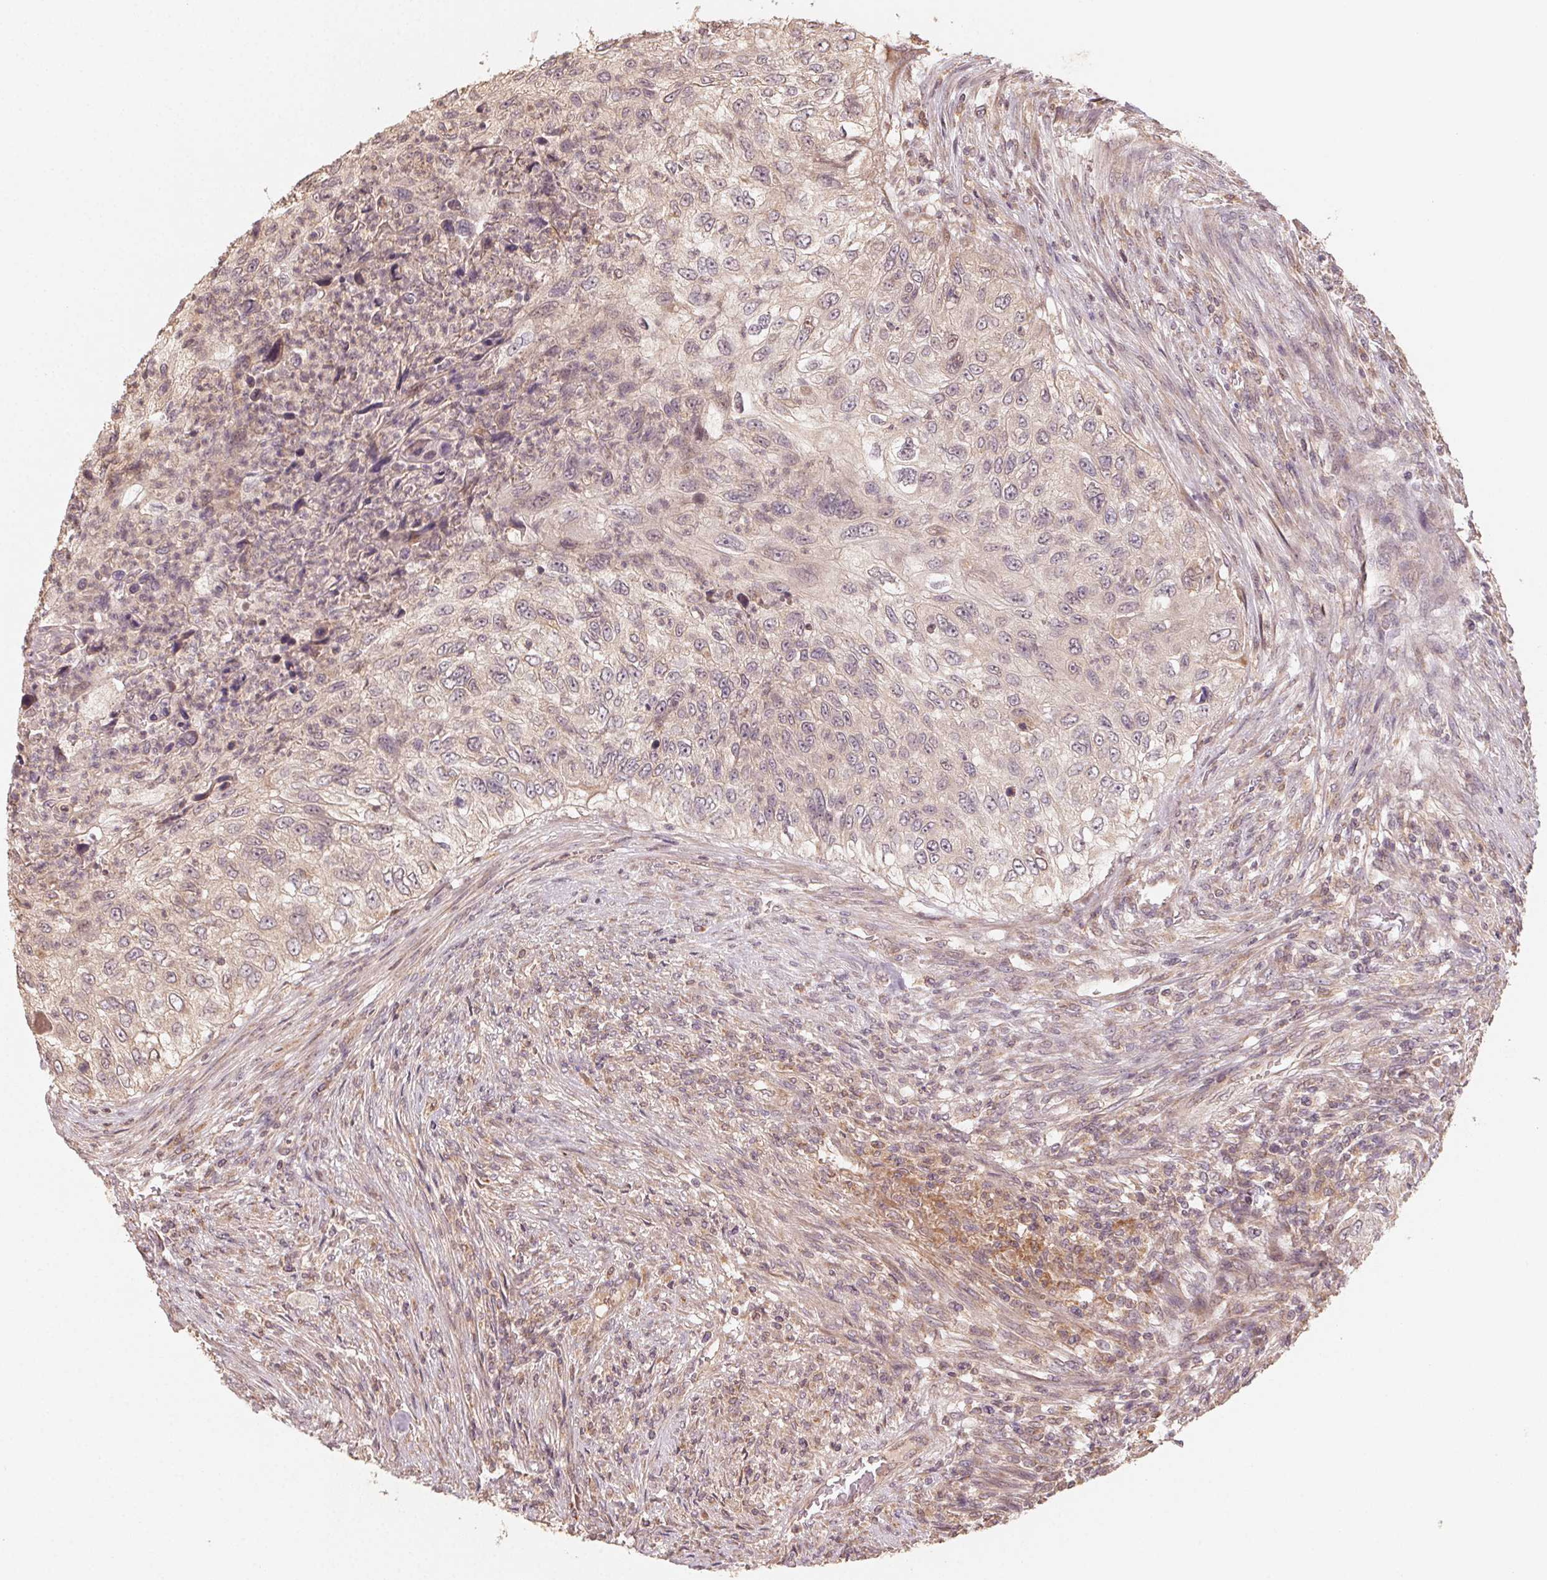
{"staining": {"intensity": "weak", "quantity": "<25%", "location": "cytoplasmic/membranous"}, "tissue": "urothelial cancer", "cell_type": "Tumor cells", "image_type": "cancer", "snomed": [{"axis": "morphology", "description": "Urothelial carcinoma, High grade"}, {"axis": "topography", "description": "Urinary bladder"}], "caption": "Immunohistochemical staining of human urothelial cancer reveals no significant staining in tumor cells.", "gene": "WBP2", "patient": {"sex": "female", "age": 60}}